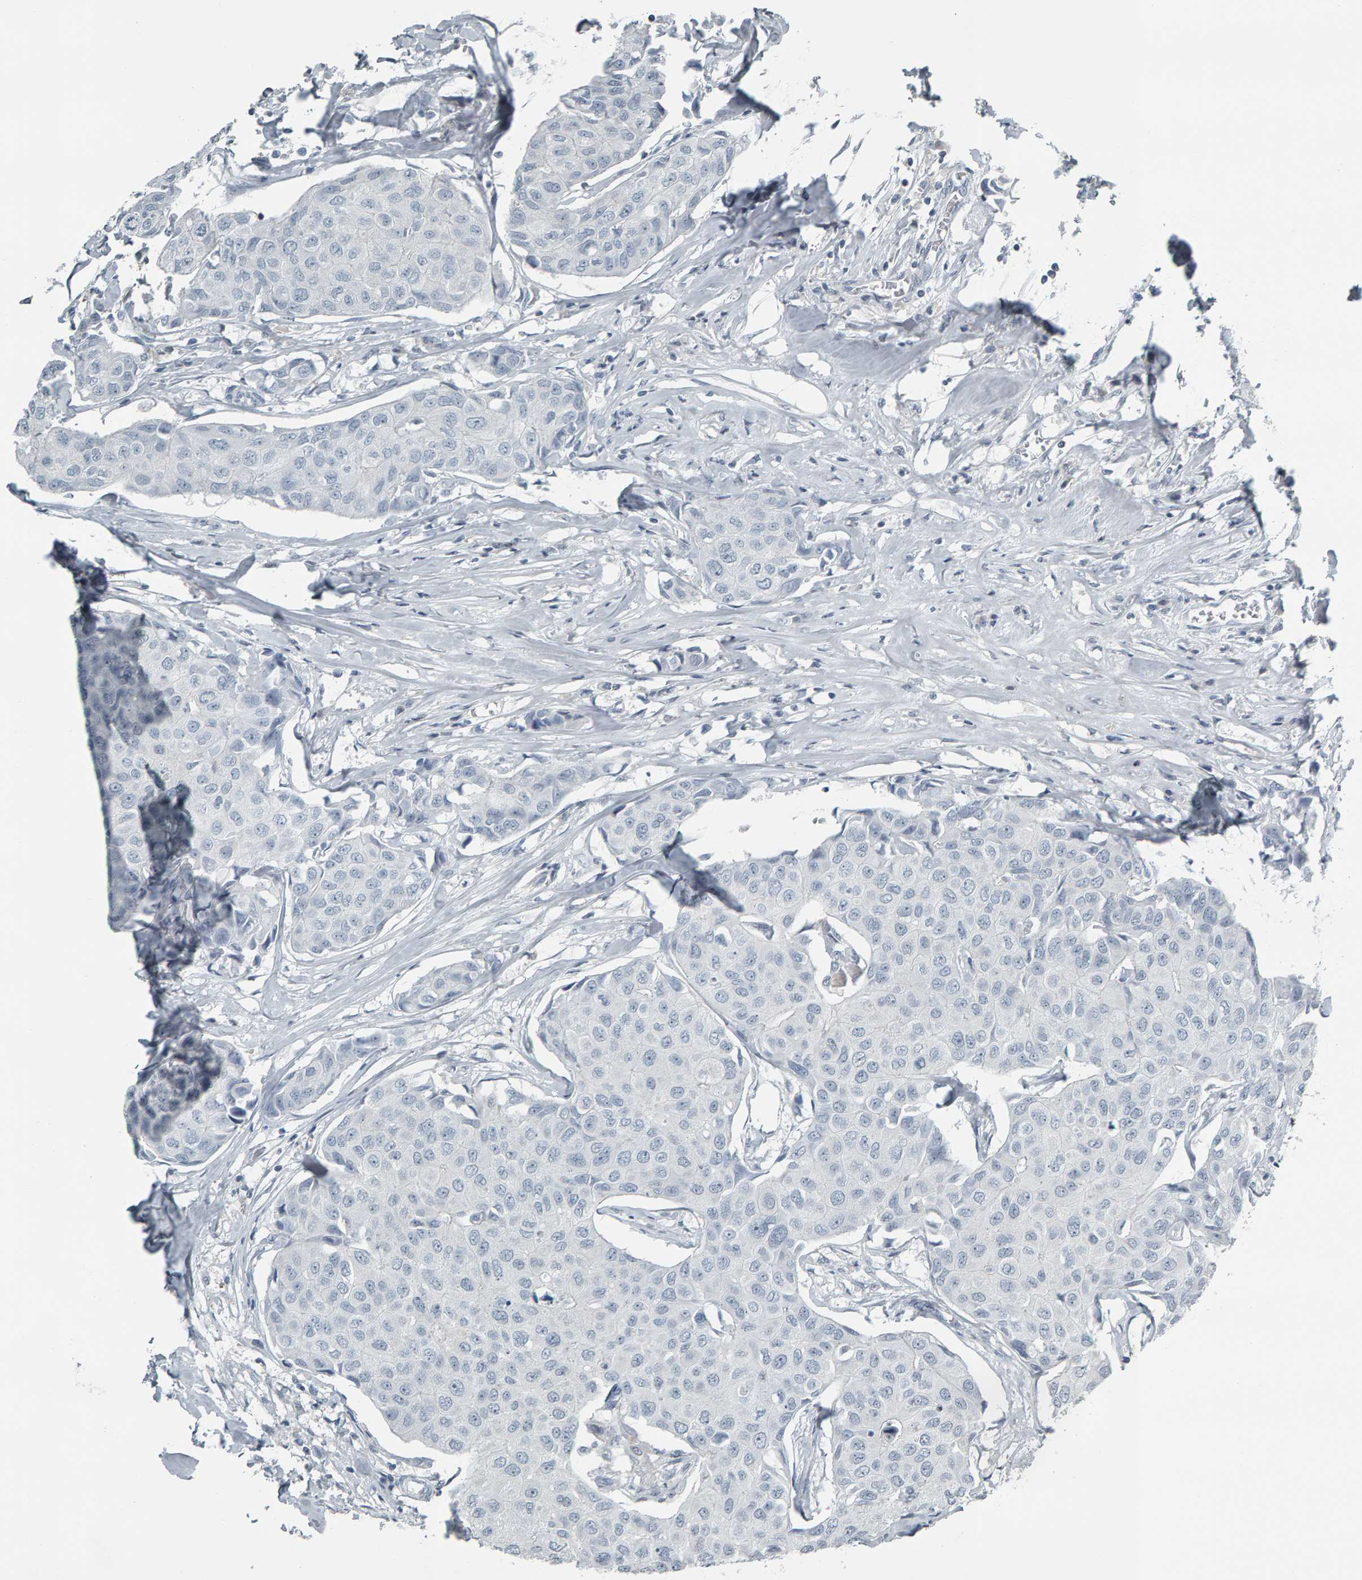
{"staining": {"intensity": "negative", "quantity": "none", "location": "none"}, "tissue": "breast cancer", "cell_type": "Tumor cells", "image_type": "cancer", "snomed": [{"axis": "morphology", "description": "Duct carcinoma"}, {"axis": "topography", "description": "Breast"}], "caption": "An image of human breast cancer (invasive ductal carcinoma) is negative for staining in tumor cells.", "gene": "PYY", "patient": {"sex": "female", "age": 80}}